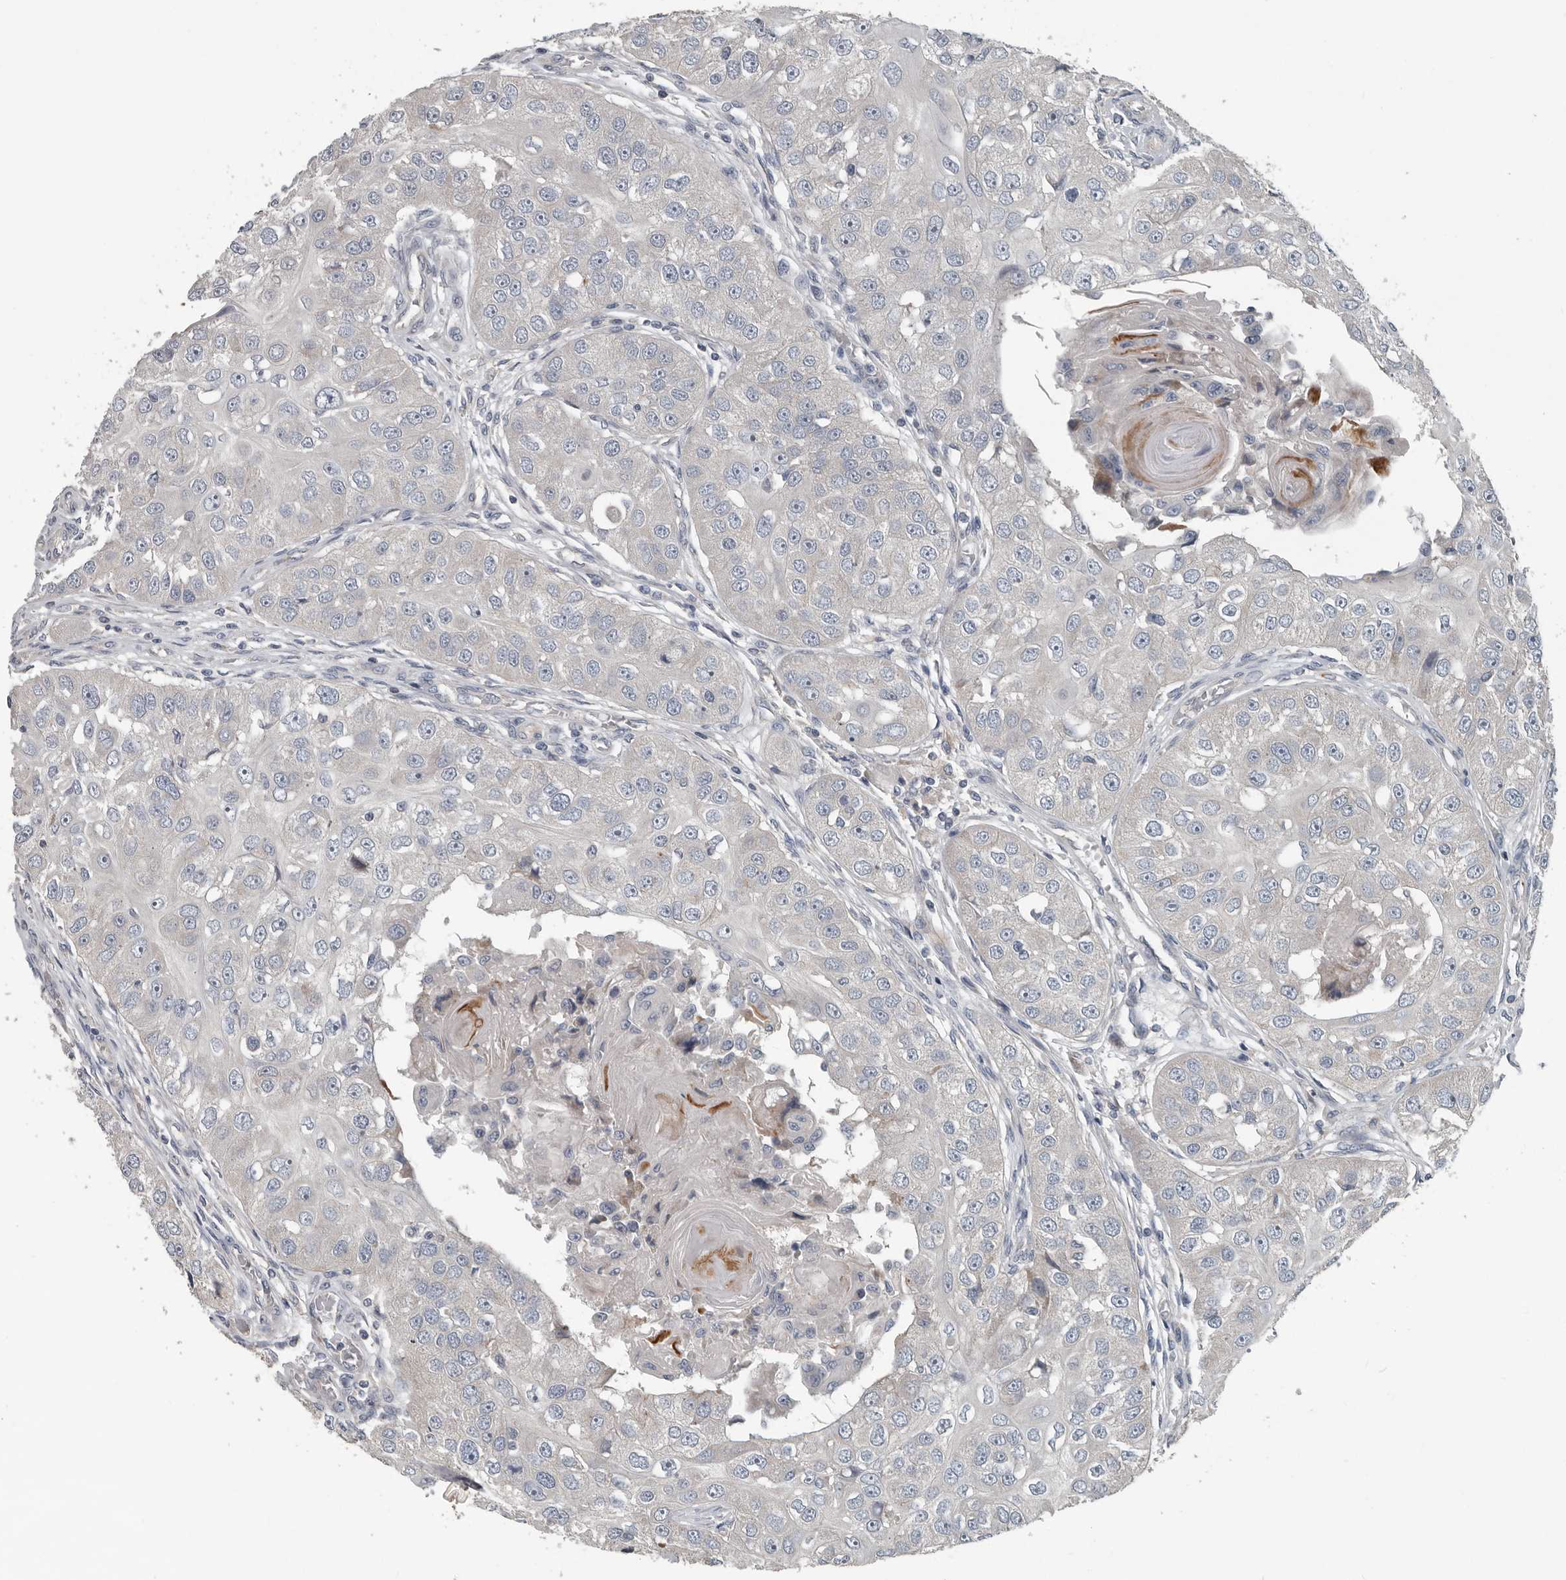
{"staining": {"intensity": "negative", "quantity": "none", "location": "none"}, "tissue": "head and neck cancer", "cell_type": "Tumor cells", "image_type": "cancer", "snomed": [{"axis": "morphology", "description": "Normal tissue, NOS"}, {"axis": "morphology", "description": "Squamous cell carcinoma, NOS"}, {"axis": "topography", "description": "Skeletal muscle"}, {"axis": "topography", "description": "Head-Neck"}], "caption": "A photomicrograph of human head and neck cancer is negative for staining in tumor cells.", "gene": "DPY19L4", "patient": {"sex": "male", "age": 51}}